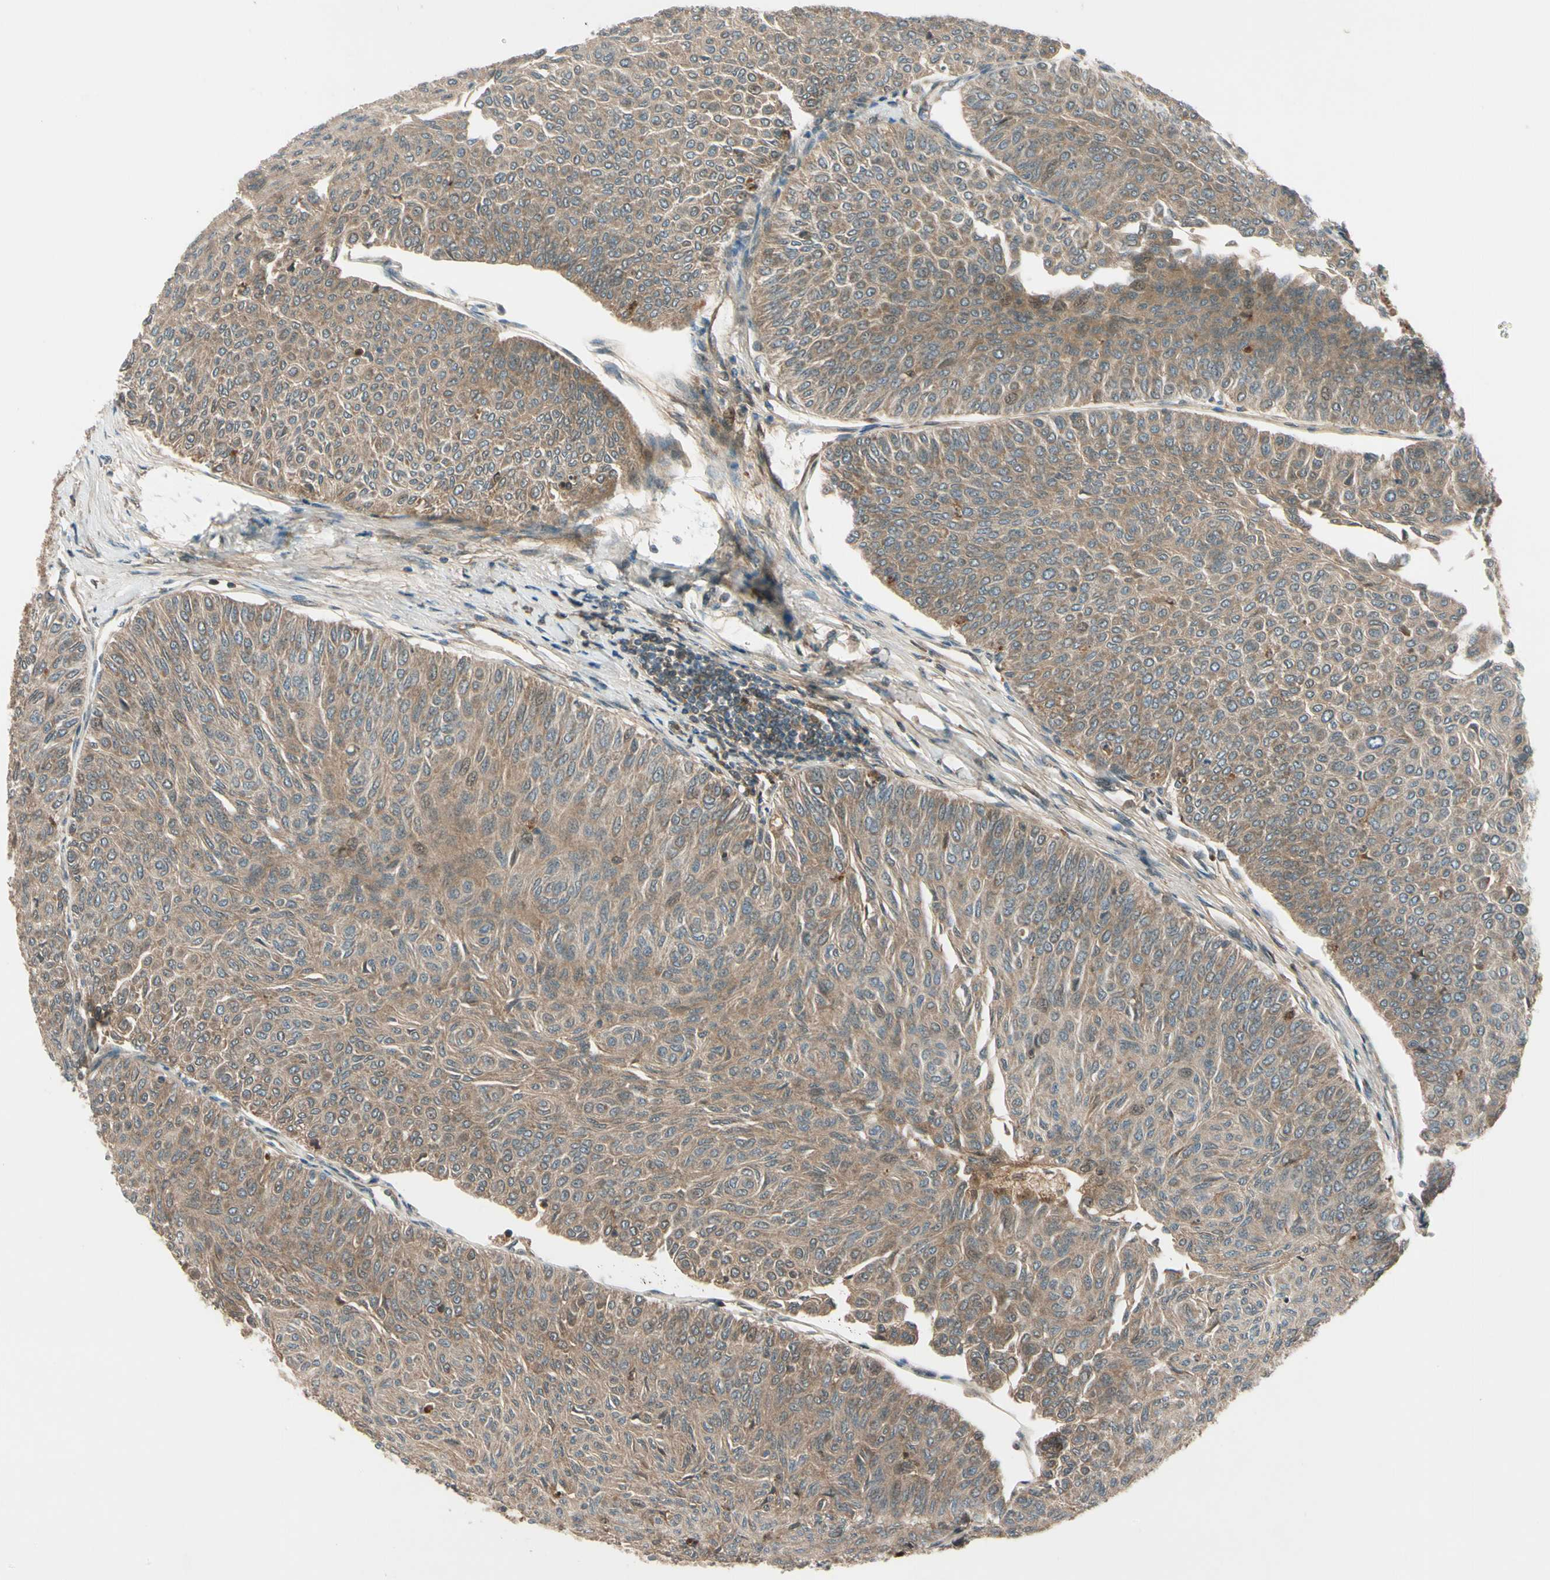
{"staining": {"intensity": "moderate", "quantity": ">75%", "location": "cytoplasmic/membranous"}, "tissue": "urothelial cancer", "cell_type": "Tumor cells", "image_type": "cancer", "snomed": [{"axis": "morphology", "description": "Urothelial carcinoma, Low grade"}, {"axis": "topography", "description": "Urinary bladder"}], "caption": "This micrograph shows IHC staining of human low-grade urothelial carcinoma, with medium moderate cytoplasmic/membranous staining in approximately >75% of tumor cells.", "gene": "ACVR1C", "patient": {"sex": "male", "age": 78}}